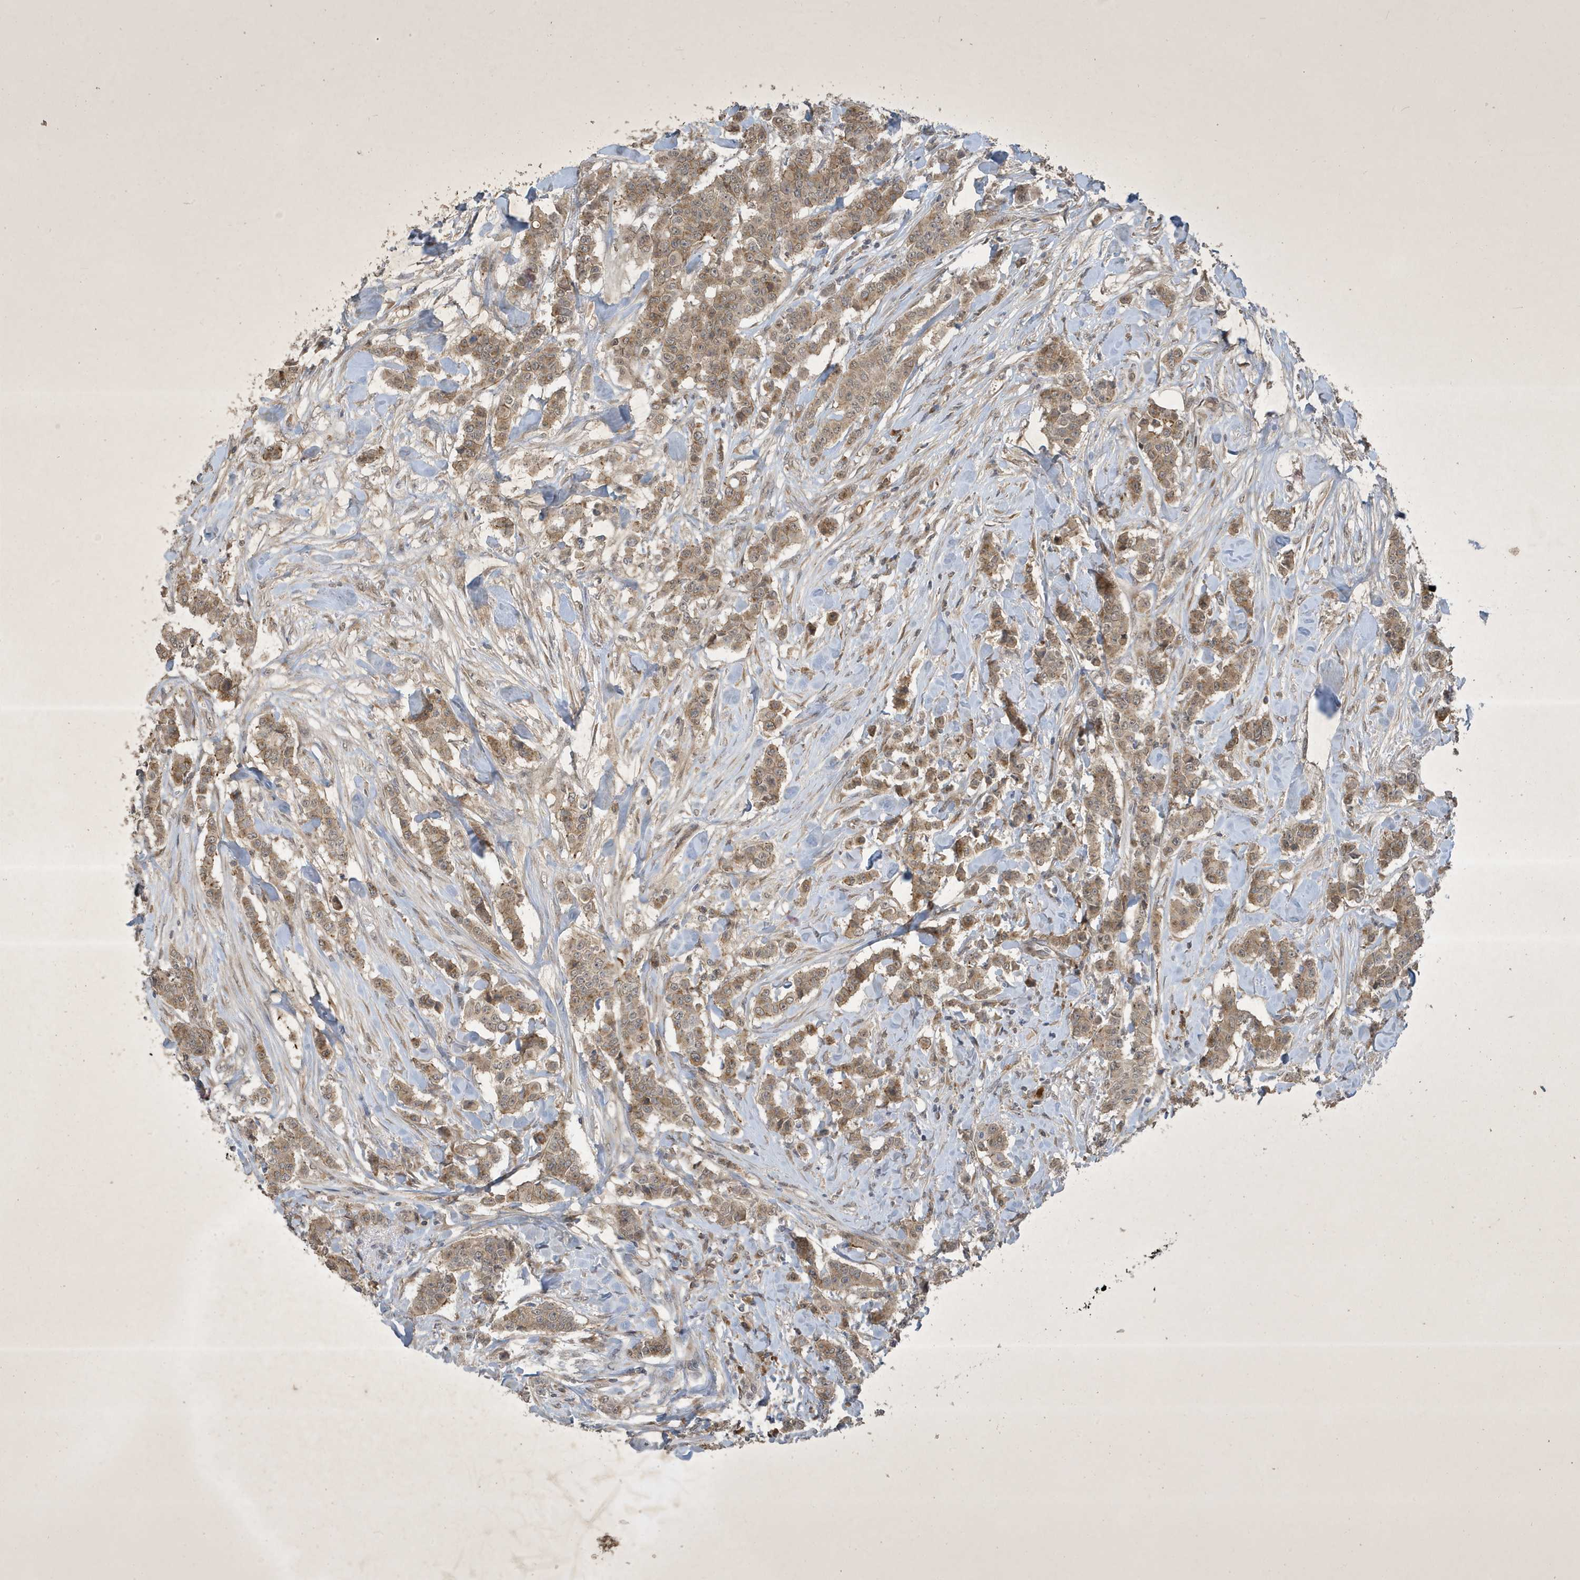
{"staining": {"intensity": "moderate", "quantity": ">75%", "location": "cytoplasmic/membranous"}, "tissue": "breast cancer", "cell_type": "Tumor cells", "image_type": "cancer", "snomed": [{"axis": "morphology", "description": "Duct carcinoma"}, {"axis": "topography", "description": "Breast"}], "caption": "Immunohistochemical staining of breast infiltrating ductal carcinoma exhibits medium levels of moderate cytoplasmic/membranous expression in about >75% of tumor cells.", "gene": "STX10", "patient": {"sex": "female", "age": 40}}